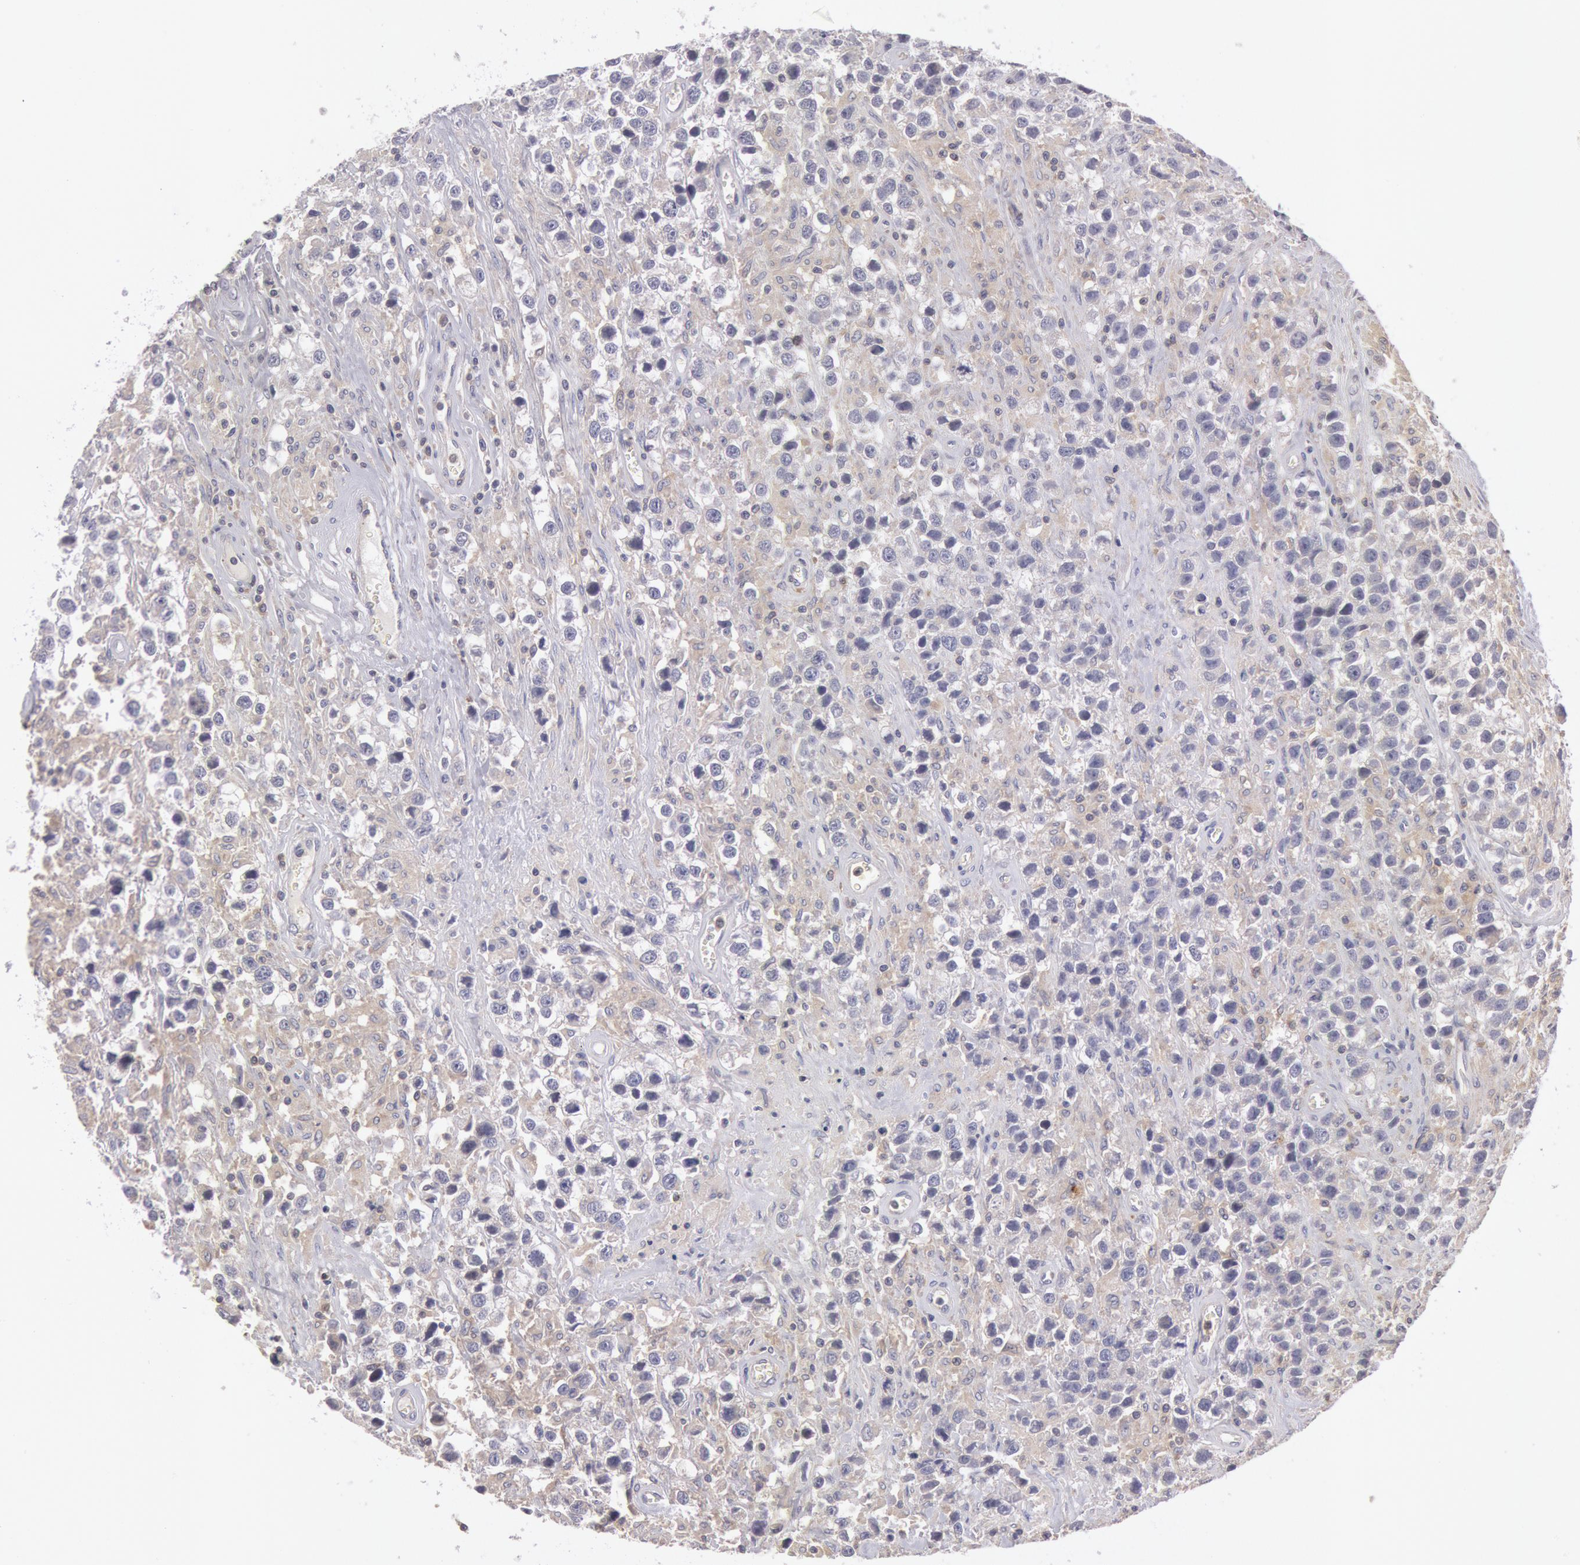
{"staining": {"intensity": "negative", "quantity": "none", "location": "none"}, "tissue": "testis cancer", "cell_type": "Tumor cells", "image_type": "cancer", "snomed": [{"axis": "morphology", "description": "Seminoma, NOS"}, {"axis": "topography", "description": "Testis"}], "caption": "An image of human seminoma (testis) is negative for staining in tumor cells. Brightfield microscopy of immunohistochemistry (IHC) stained with DAB (3,3'-diaminobenzidine) (brown) and hematoxylin (blue), captured at high magnification.", "gene": "PIK3R1", "patient": {"sex": "male", "age": 43}}